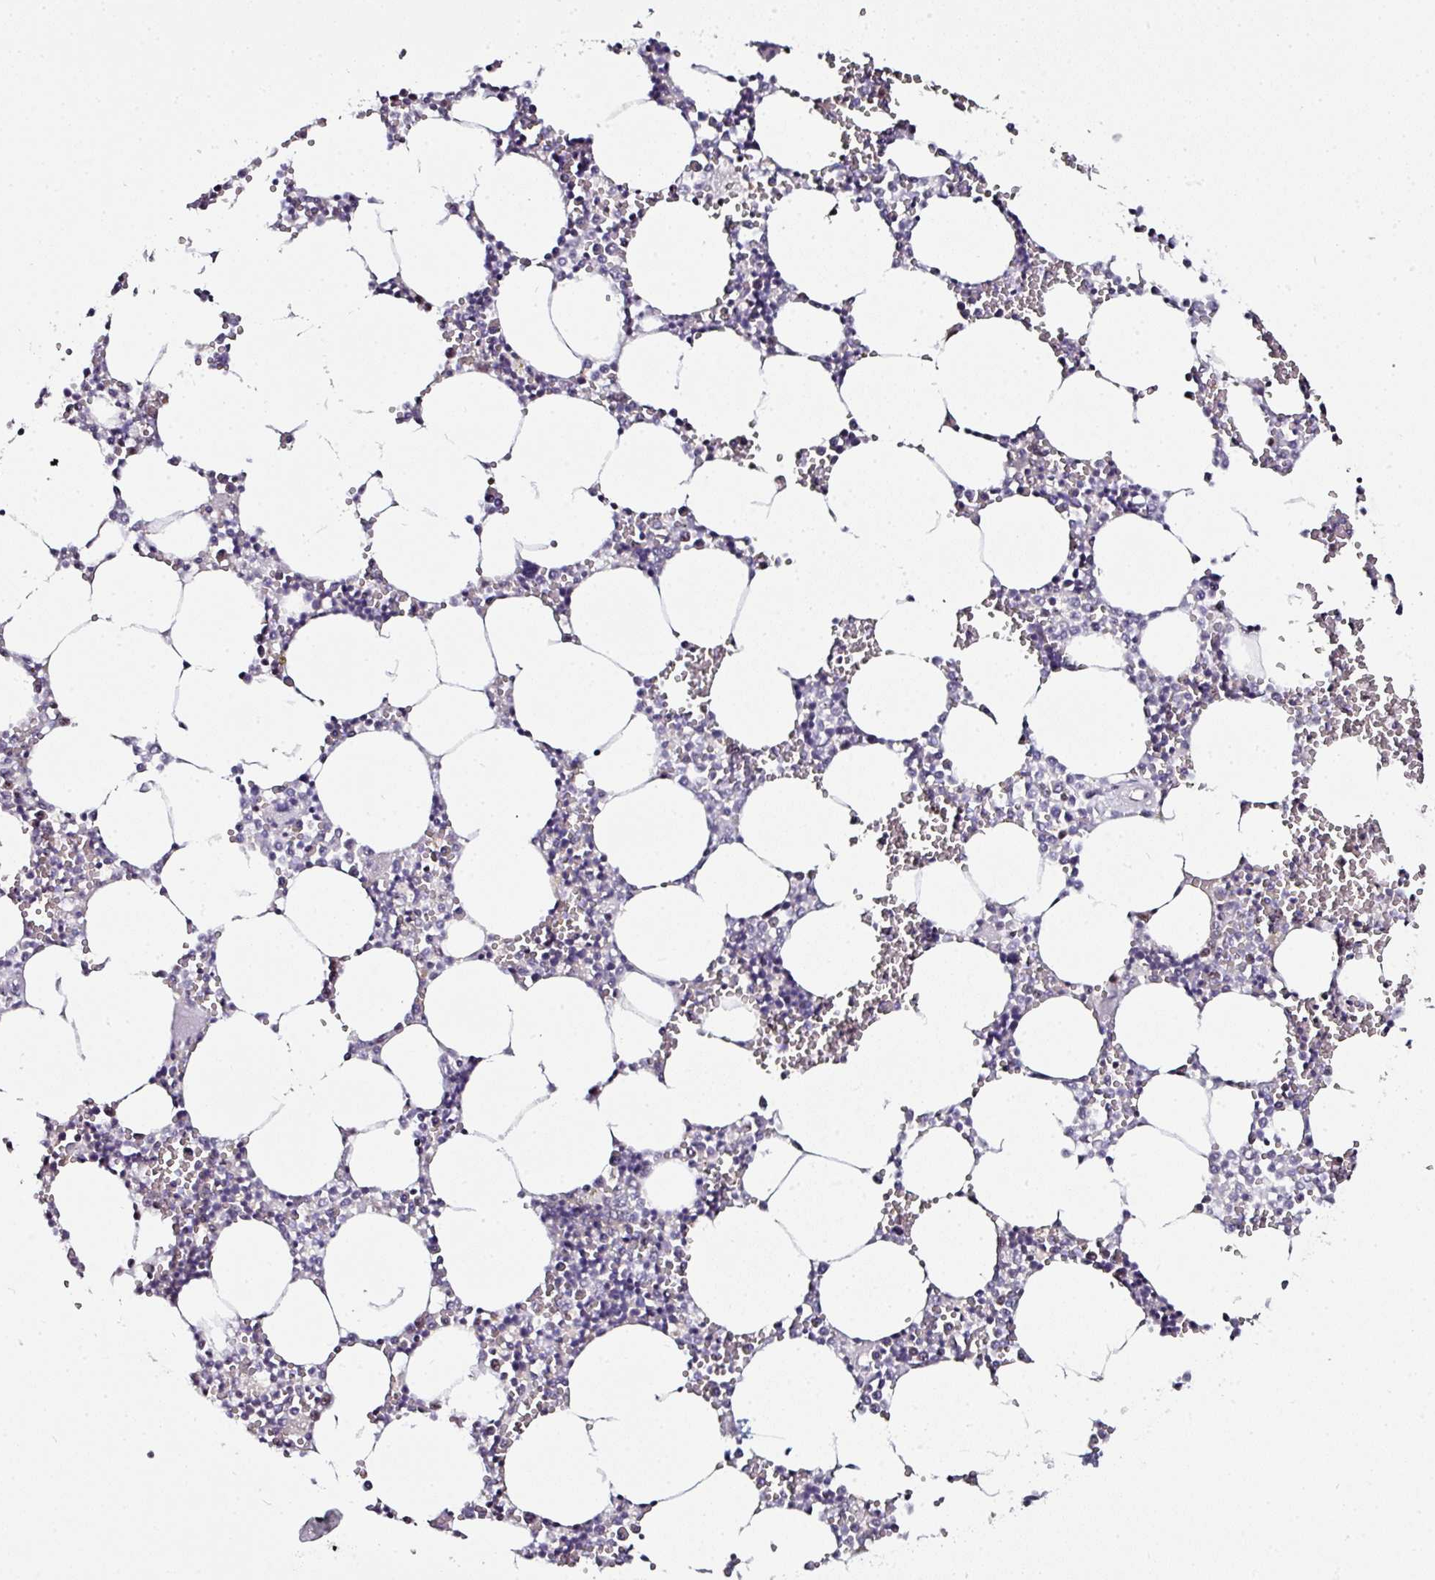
{"staining": {"intensity": "weak", "quantity": "<25%", "location": "nuclear"}, "tissue": "bone marrow", "cell_type": "Hematopoietic cells", "image_type": "normal", "snomed": [{"axis": "morphology", "description": "Normal tissue, NOS"}, {"axis": "topography", "description": "Bone marrow"}], "caption": "Immunohistochemistry image of benign bone marrow stained for a protein (brown), which displays no positivity in hematopoietic cells.", "gene": "NACC2", "patient": {"sex": "male", "age": 54}}